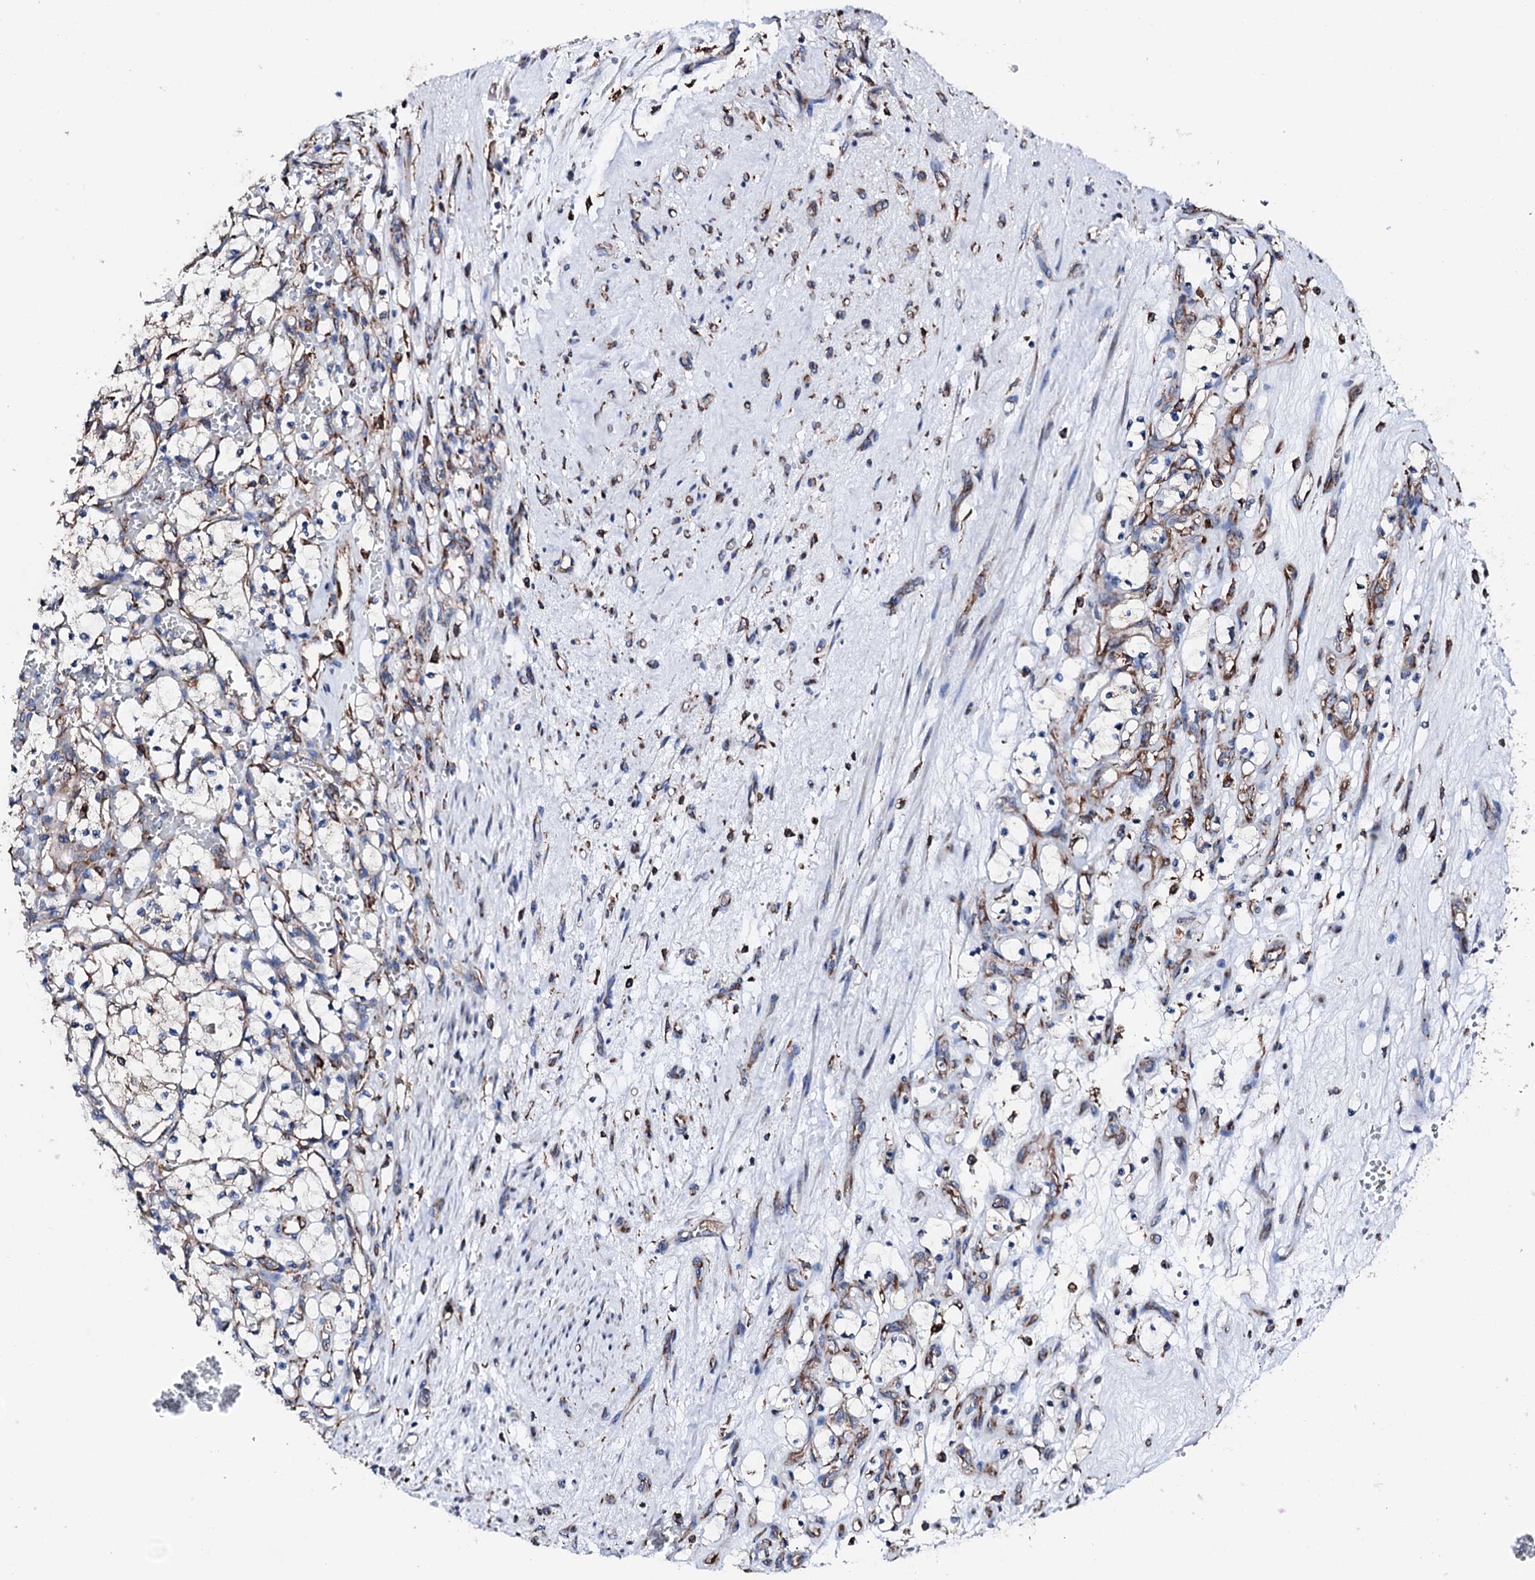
{"staining": {"intensity": "weak", "quantity": "<25%", "location": "cytoplasmic/membranous"}, "tissue": "renal cancer", "cell_type": "Tumor cells", "image_type": "cancer", "snomed": [{"axis": "morphology", "description": "Adenocarcinoma, NOS"}, {"axis": "topography", "description": "Kidney"}], "caption": "This is a photomicrograph of IHC staining of renal adenocarcinoma, which shows no expression in tumor cells. (Stains: DAB (3,3'-diaminobenzidine) immunohistochemistry with hematoxylin counter stain, Microscopy: brightfield microscopy at high magnification).", "gene": "AMDHD1", "patient": {"sex": "female", "age": 69}}